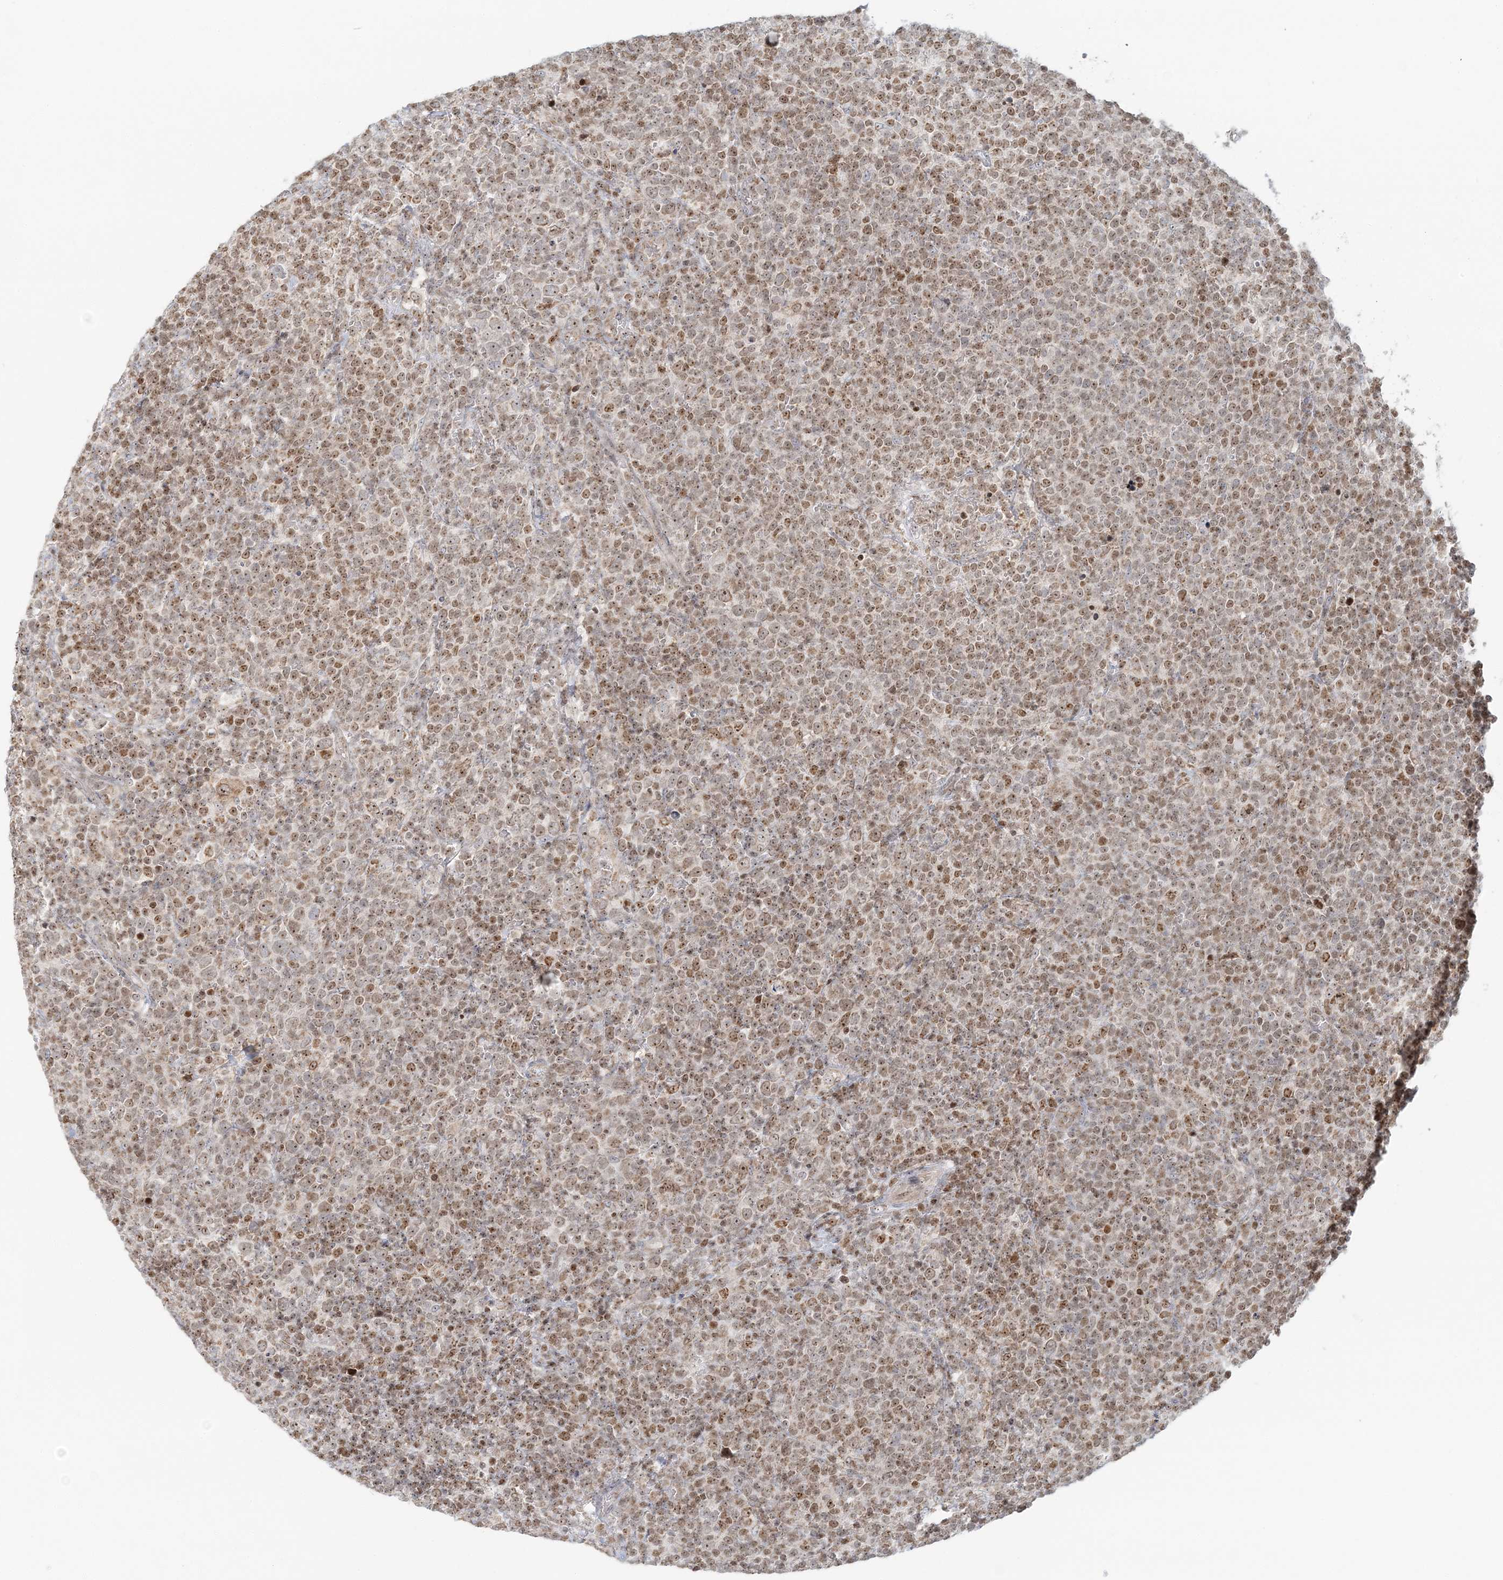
{"staining": {"intensity": "moderate", "quantity": ">75%", "location": "nuclear"}, "tissue": "lymphoma", "cell_type": "Tumor cells", "image_type": "cancer", "snomed": [{"axis": "morphology", "description": "Malignant lymphoma, non-Hodgkin's type, High grade"}, {"axis": "topography", "description": "Lymph node"}], "caption": "A histopathology image showing moderate nuclear staining in approximately >75% of tumor cells in lymphoma, as visualized by brown immunohistochemical staining.", "gene": "UBE2F", "patient": {"sex": "male", "age": 61}}